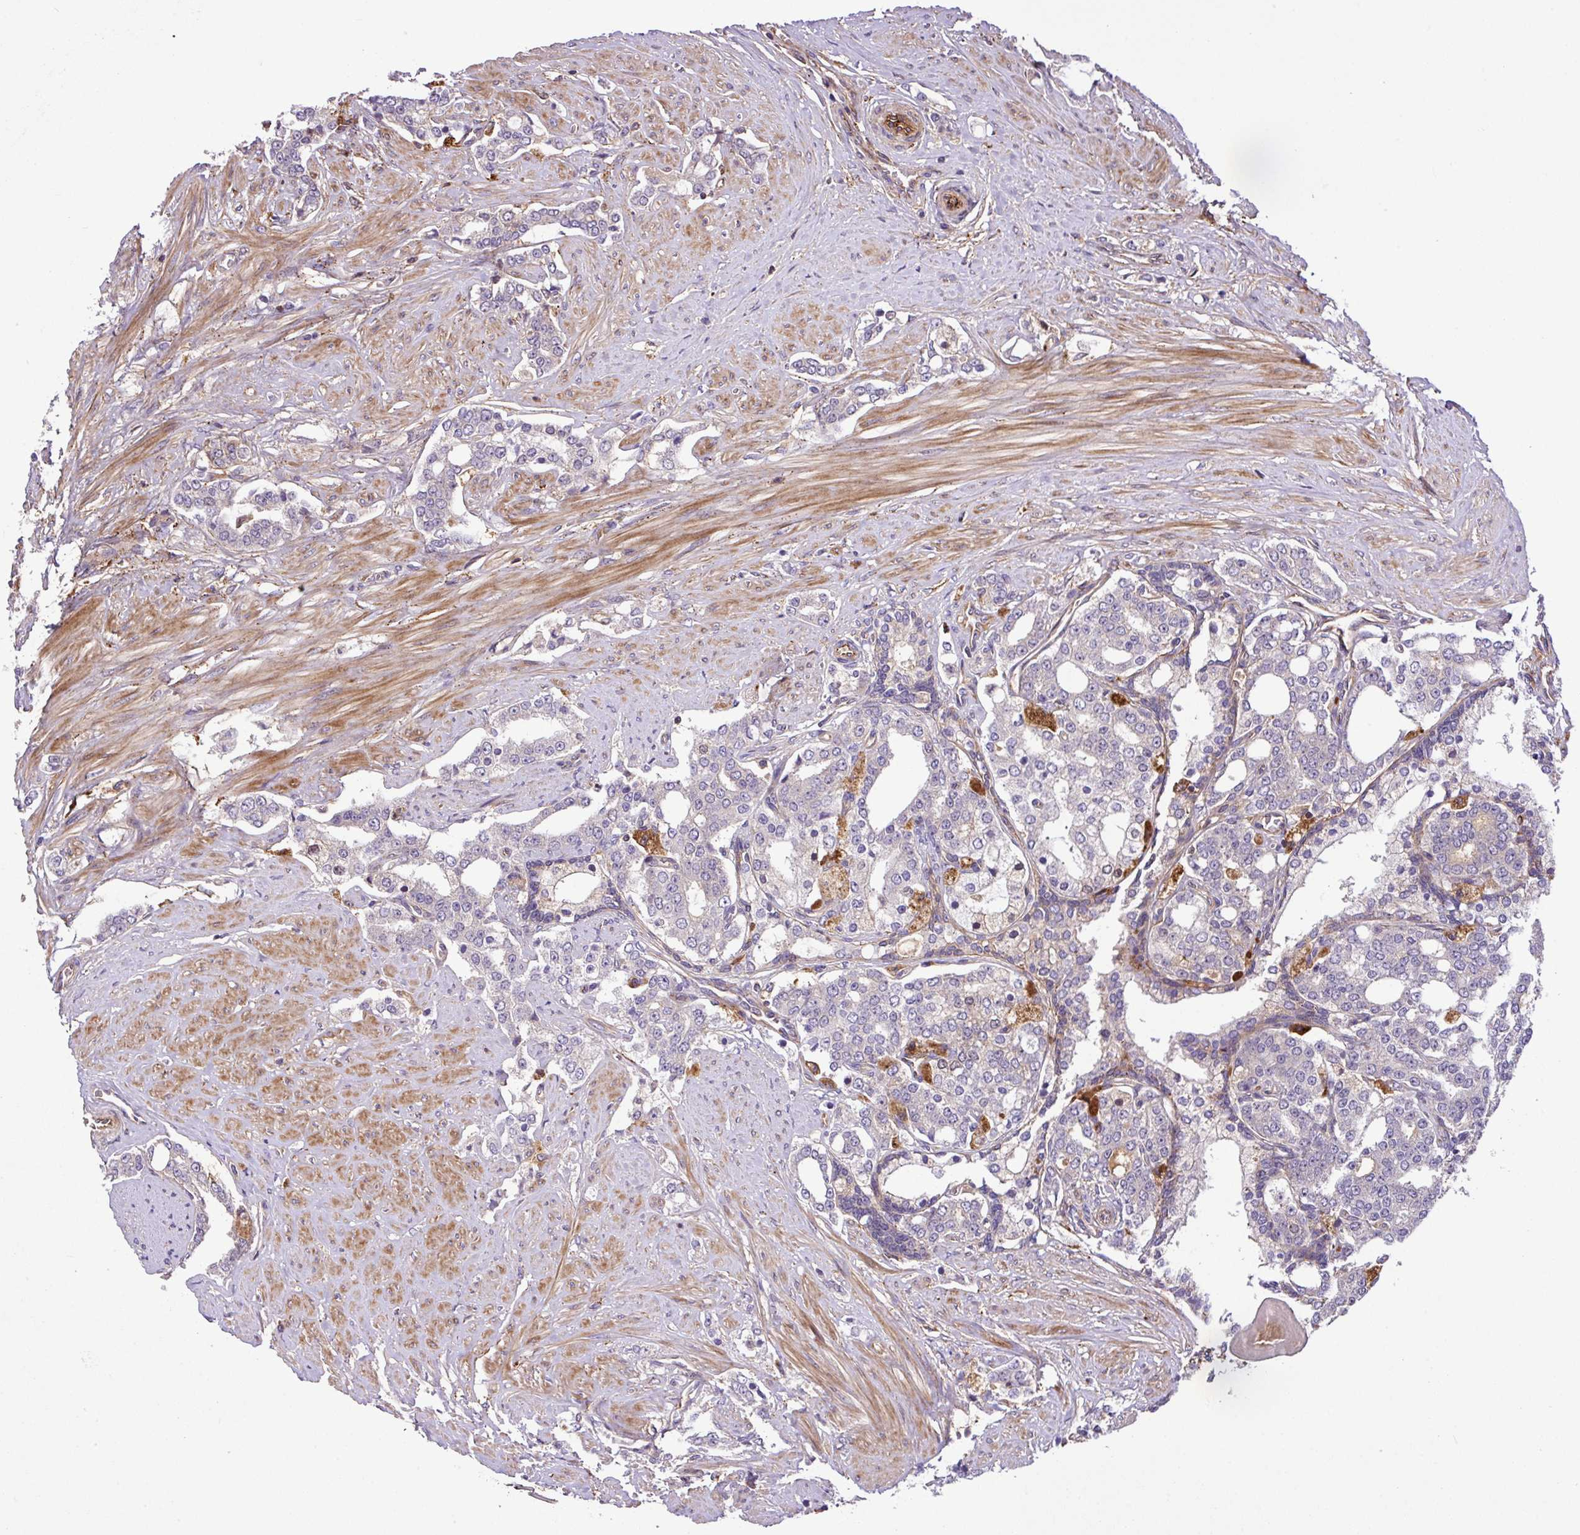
{"staining": {"intensity": "negative", "quantity": "none", "location": "none"}, "tissue": "prostate cancer", "cell_type": "Tumor cells", "image_type": "cancer", "snomed": [{"axis": "morphology", "description": "Adenocarcinoma, High grade"}, {"axis": "topography", "description": "Prostate"}], "caption": "This is a micrograph of IHC staining of prostate adenocarcinoma (high-grade), which shows no staining in tumor cells.", "gene": "ZNF266", "patient": {"sex": "male", "age": 64}}